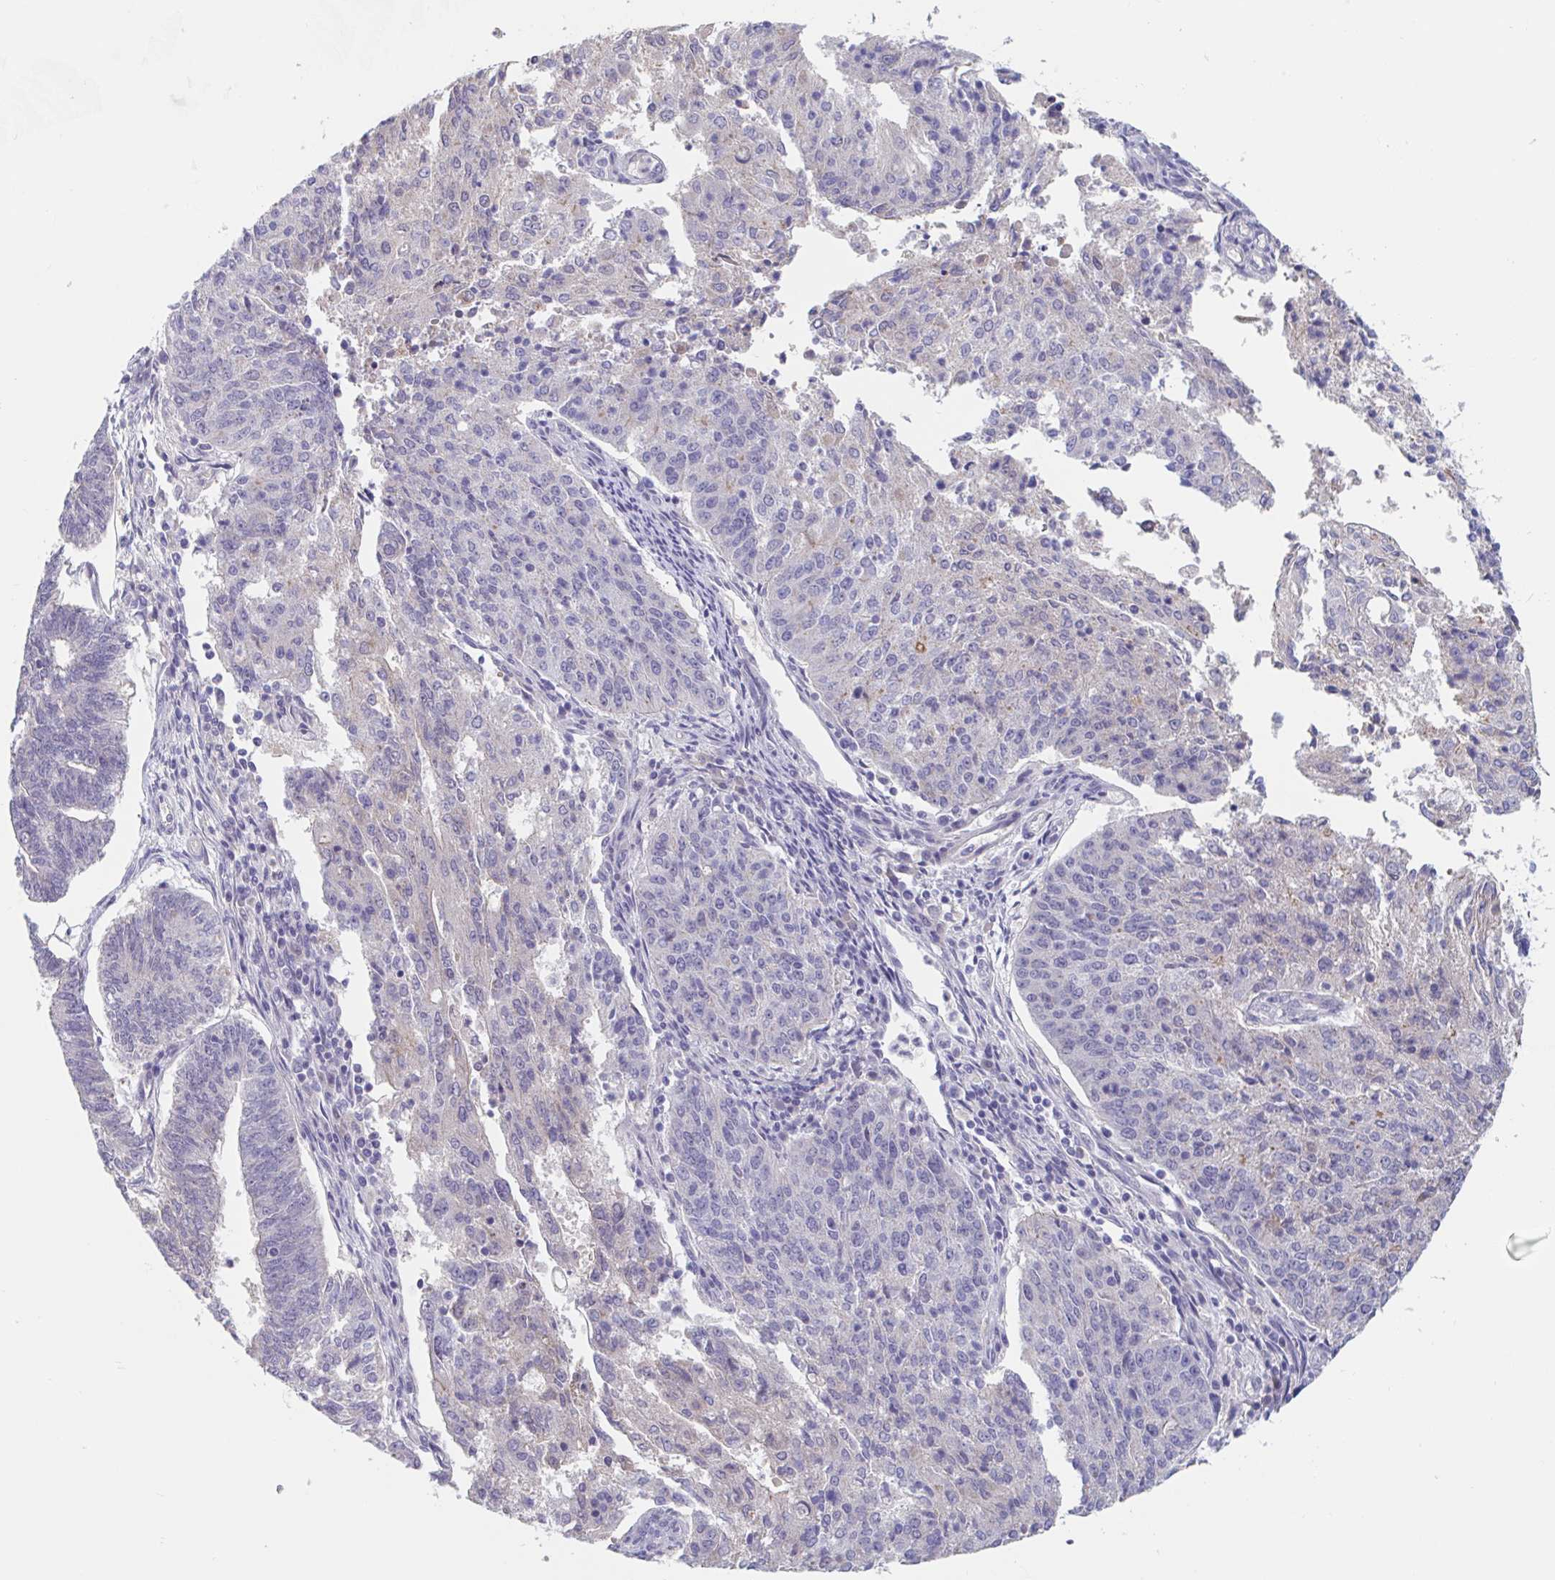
{"staining": {"intensity": "negative", "quantity": "none", "location": "none"}, "tissue": "endometrial cancer", "cell_type": "Tumor cells", "image_type": "cancer", "snomed": [{"axis": "morphology", "description": "Adenocarcinoma, NOS"}, {"axis": "topography", "description": "Endometrium"}], "caption": "Endometrial cancer was stained to show a protein in brown. There is no significant expression in tumor cells.", "gene": "UNKL", "patient": {"sex": "female", "age": 82}}